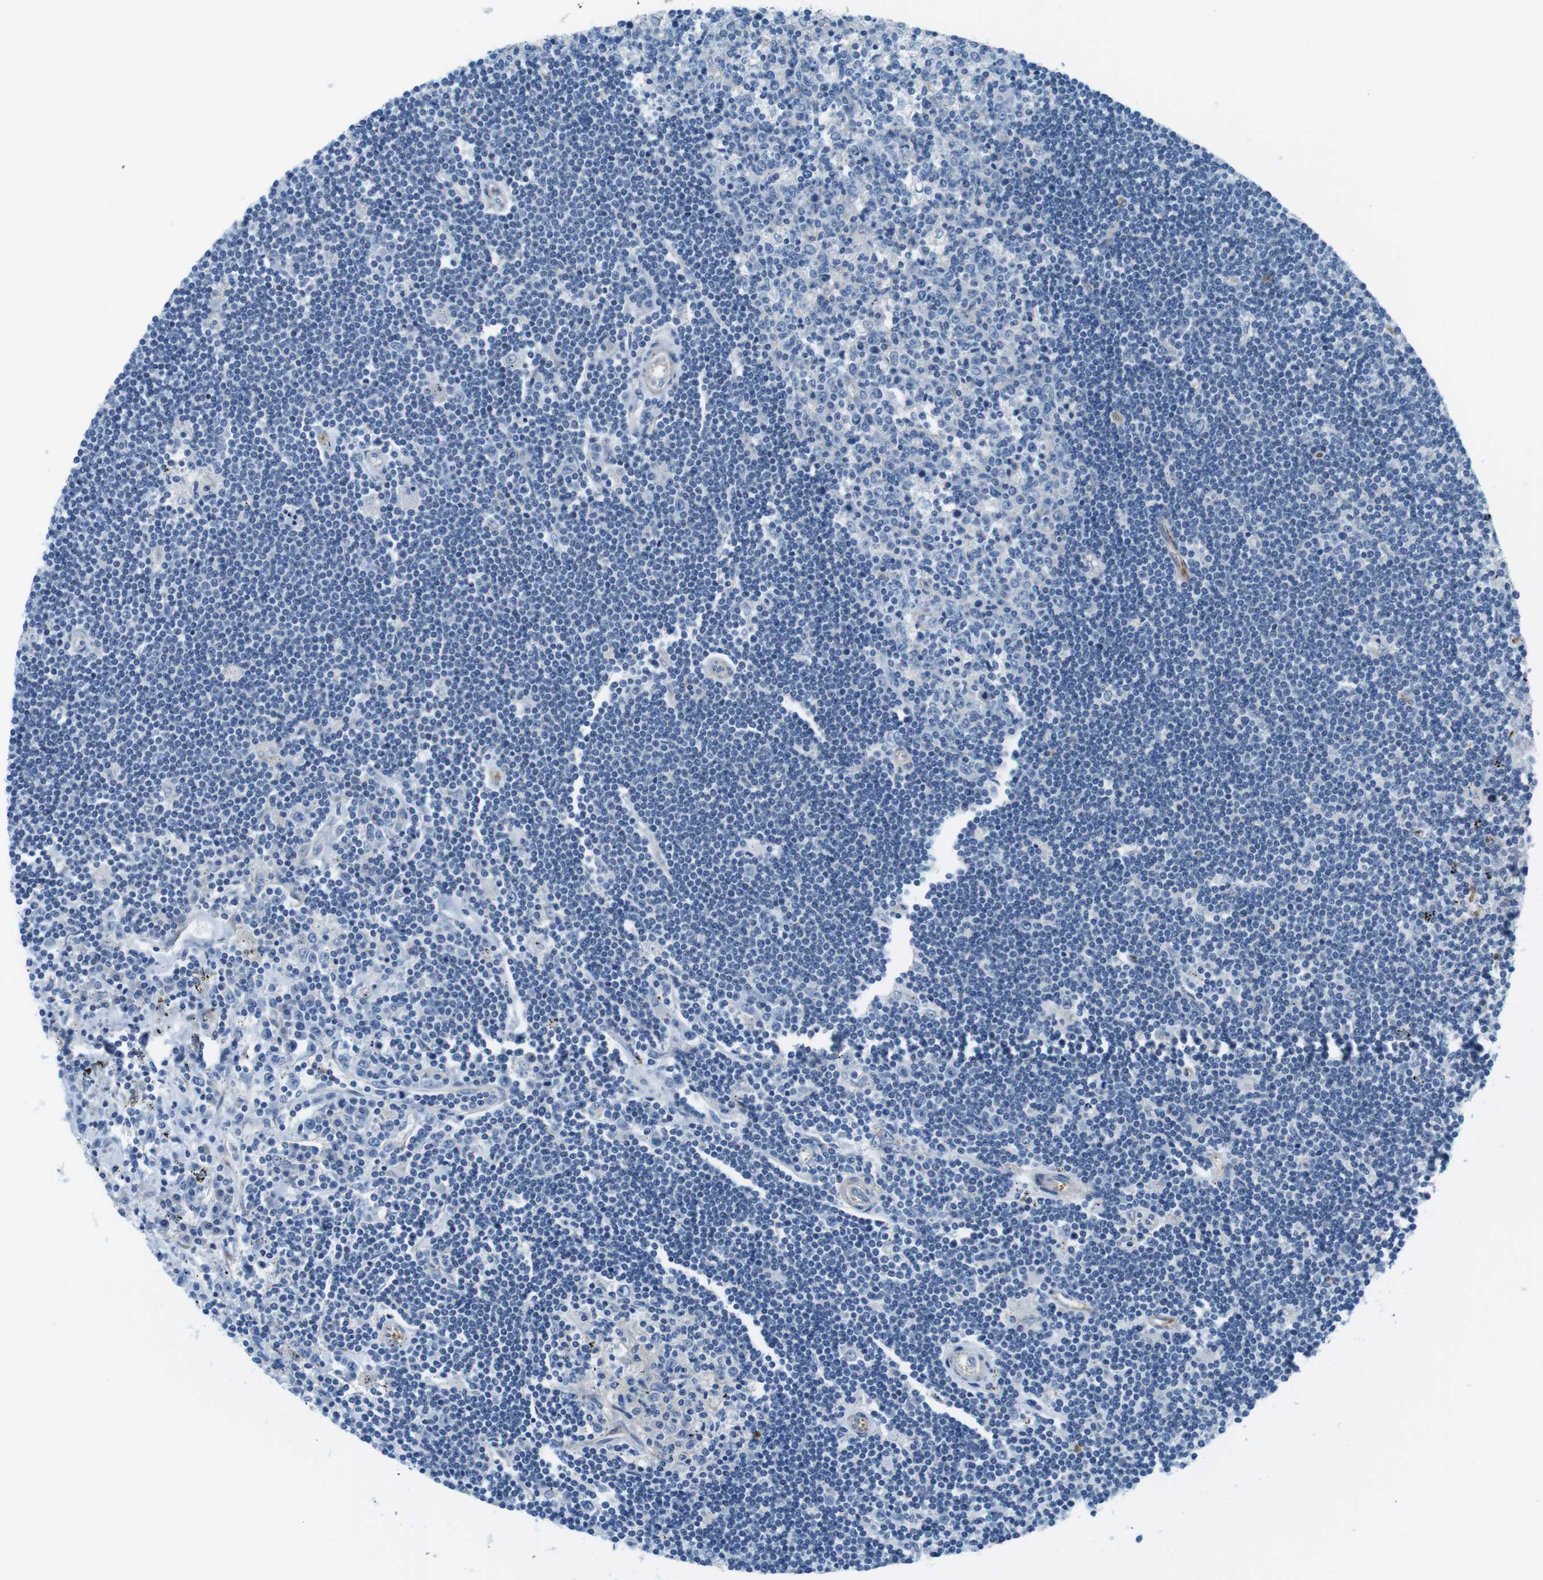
{"staining": {"intensity": "negative", "quantity": "none", "location": "none"}, "tissue": "lymphoma", "cell_type": "Tumor cells", "image_type": "cancer", "snomed": [{"axis": "morphology", "description": "Malignant lymphoma, non-Hodgkin's type, Low grade"}, {"axis": "topography", "description": "Spleen"}], "caption": "The photomicrograph exhibits no staining of tumor cells in lymphoma.", "gene": "EMP2", "patient": {"sex": "male", "age": 76}}